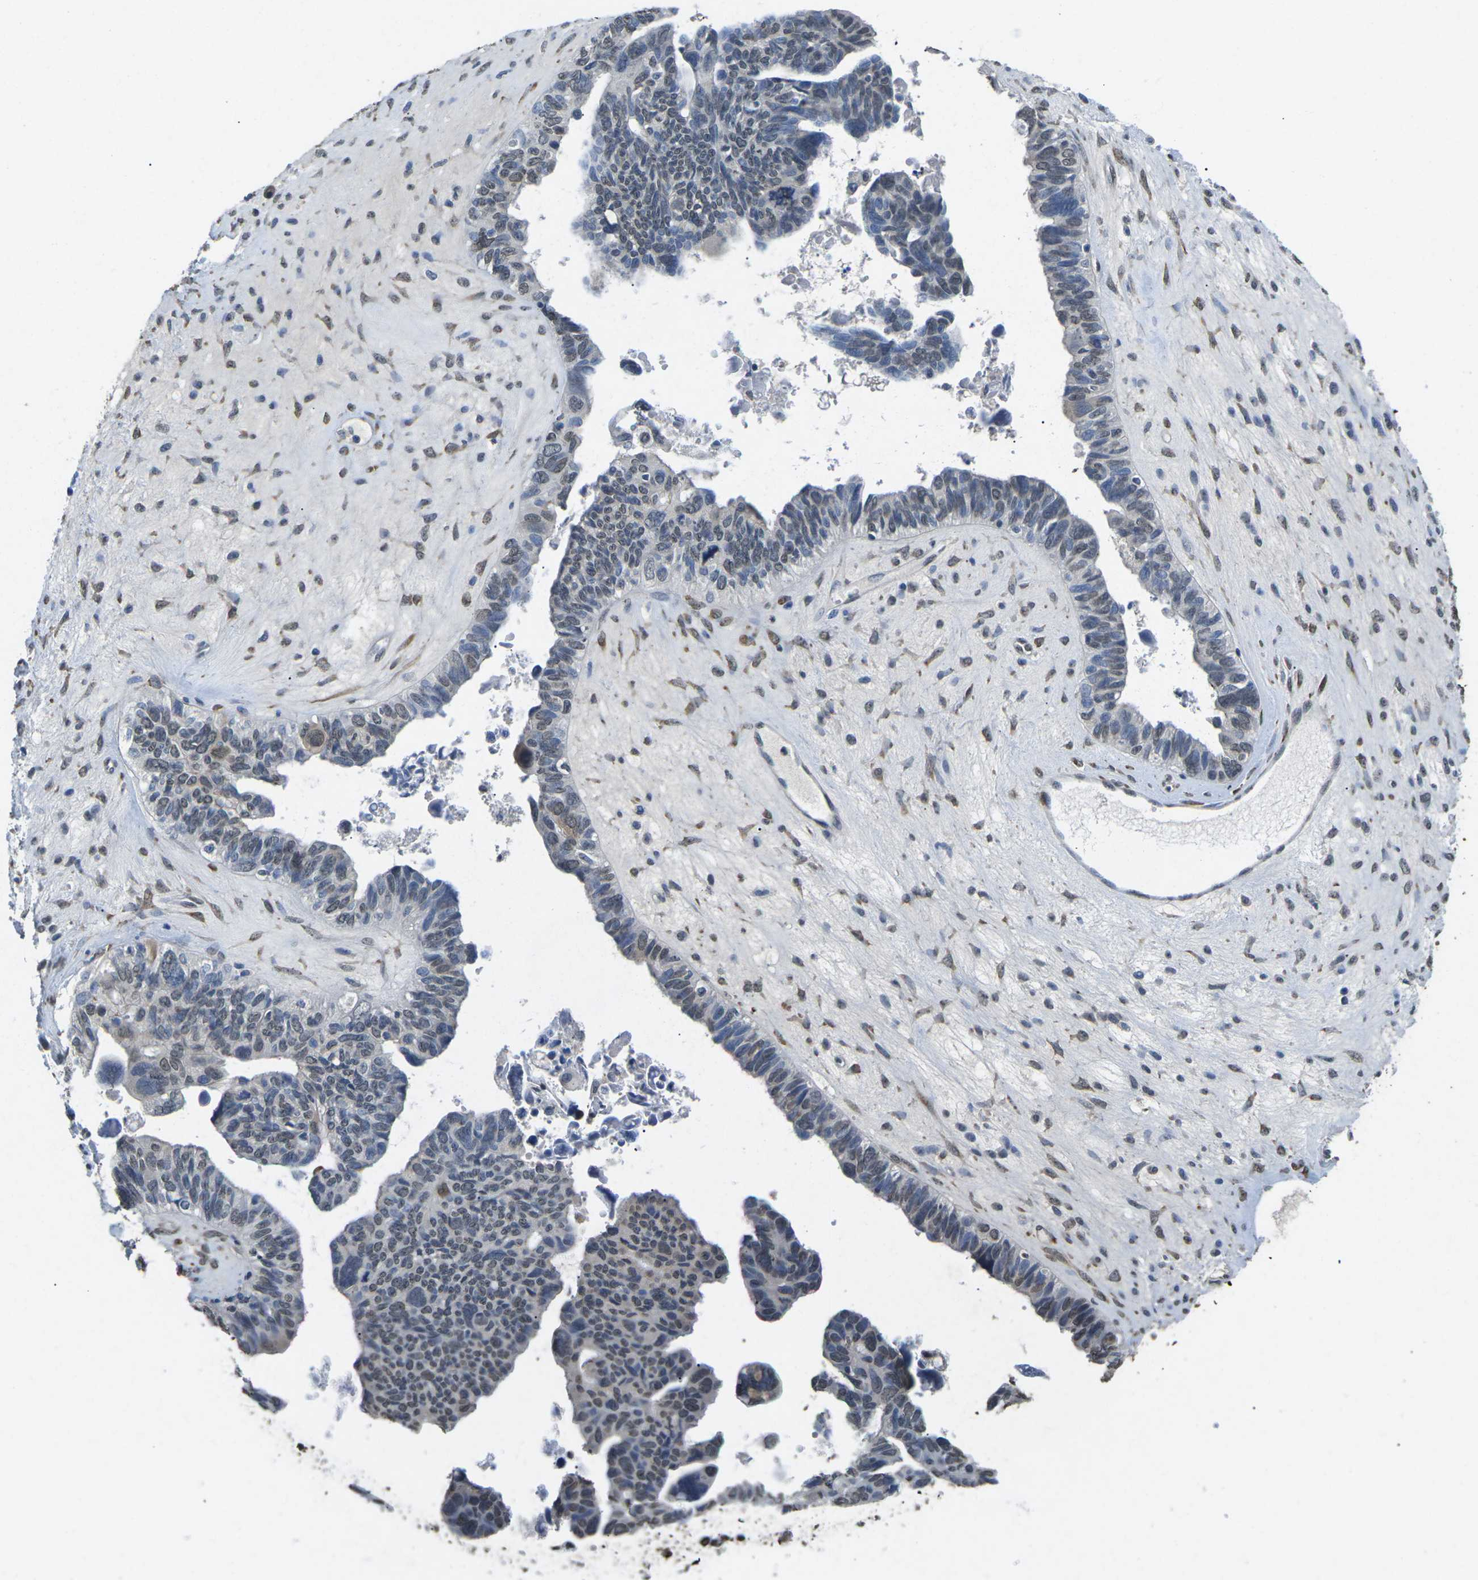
{"staining": {"intensity": "weak", "quantity": "<25%", "location": "nuclear"}, "tissue": "ovarian cancer", "cell_type": "Tumor cells", "image_type": "cancer", "snomed": [{"axis": "morphology", "description": "Cystadenocarcinoma, serous, NOS"}, {"axis": "topography", "description": "Ovary"}], "caption": "Tumor cells are negative for brown protein staining in ovarian cancer.", "gene": "SCNN1B", "patient": {"sex": "female", "age": 79}}